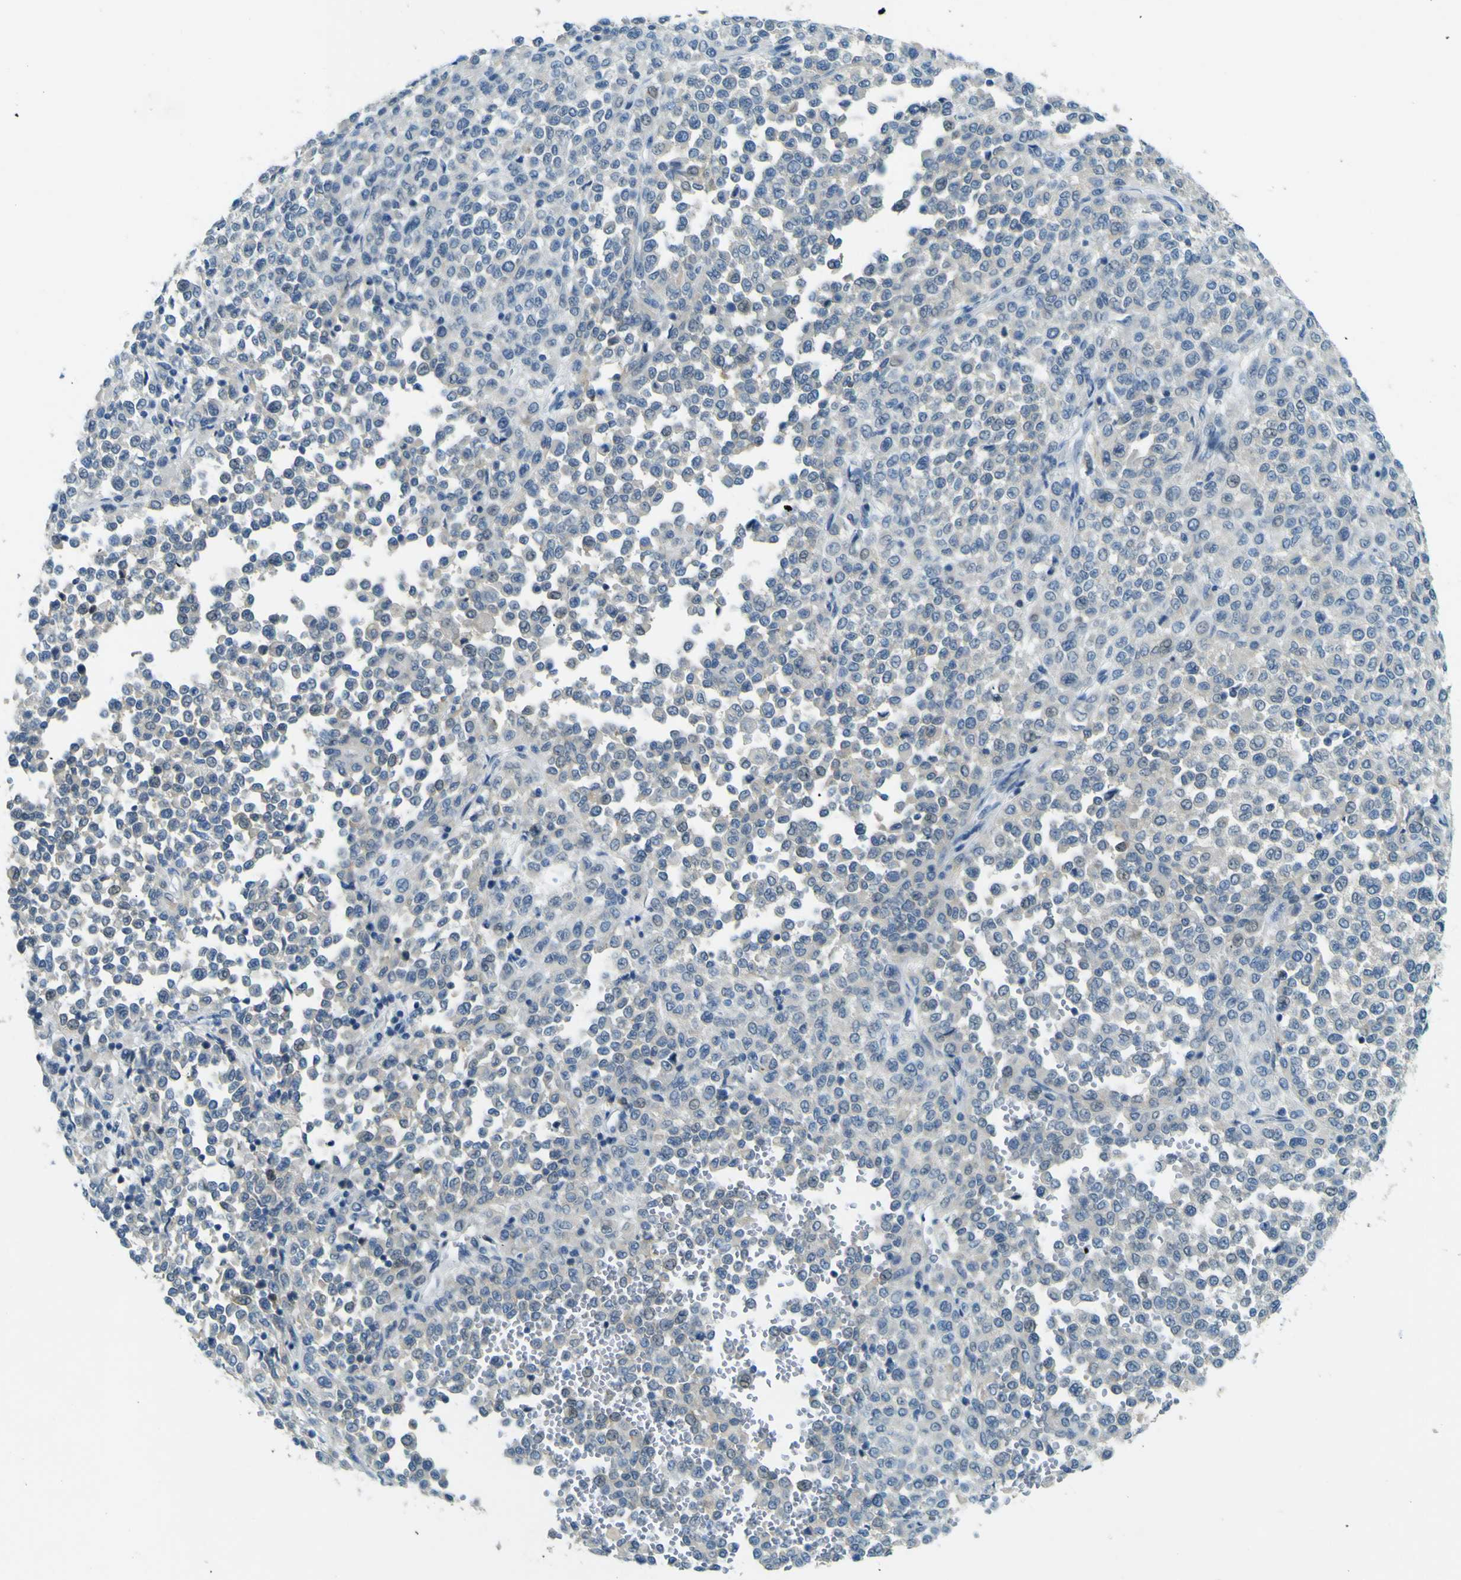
{"staining": {"intensity": "negative", "quantity": "none", "location": "none"}, "tissue": "melanoma", "cell_type": "Tumor cells", "image_type": "cancer", "snomed": [{"axis": "morphology", "description": "Malignant melanoma, Metastatic site"}, {"axis": "topography", "description": "Pancreas"}], "caption": "A histopathology image of human melanoma is negative for staining in tumor cells.", "gene": "SORCS1", "patient": {"sex": "female", "age": 30}}